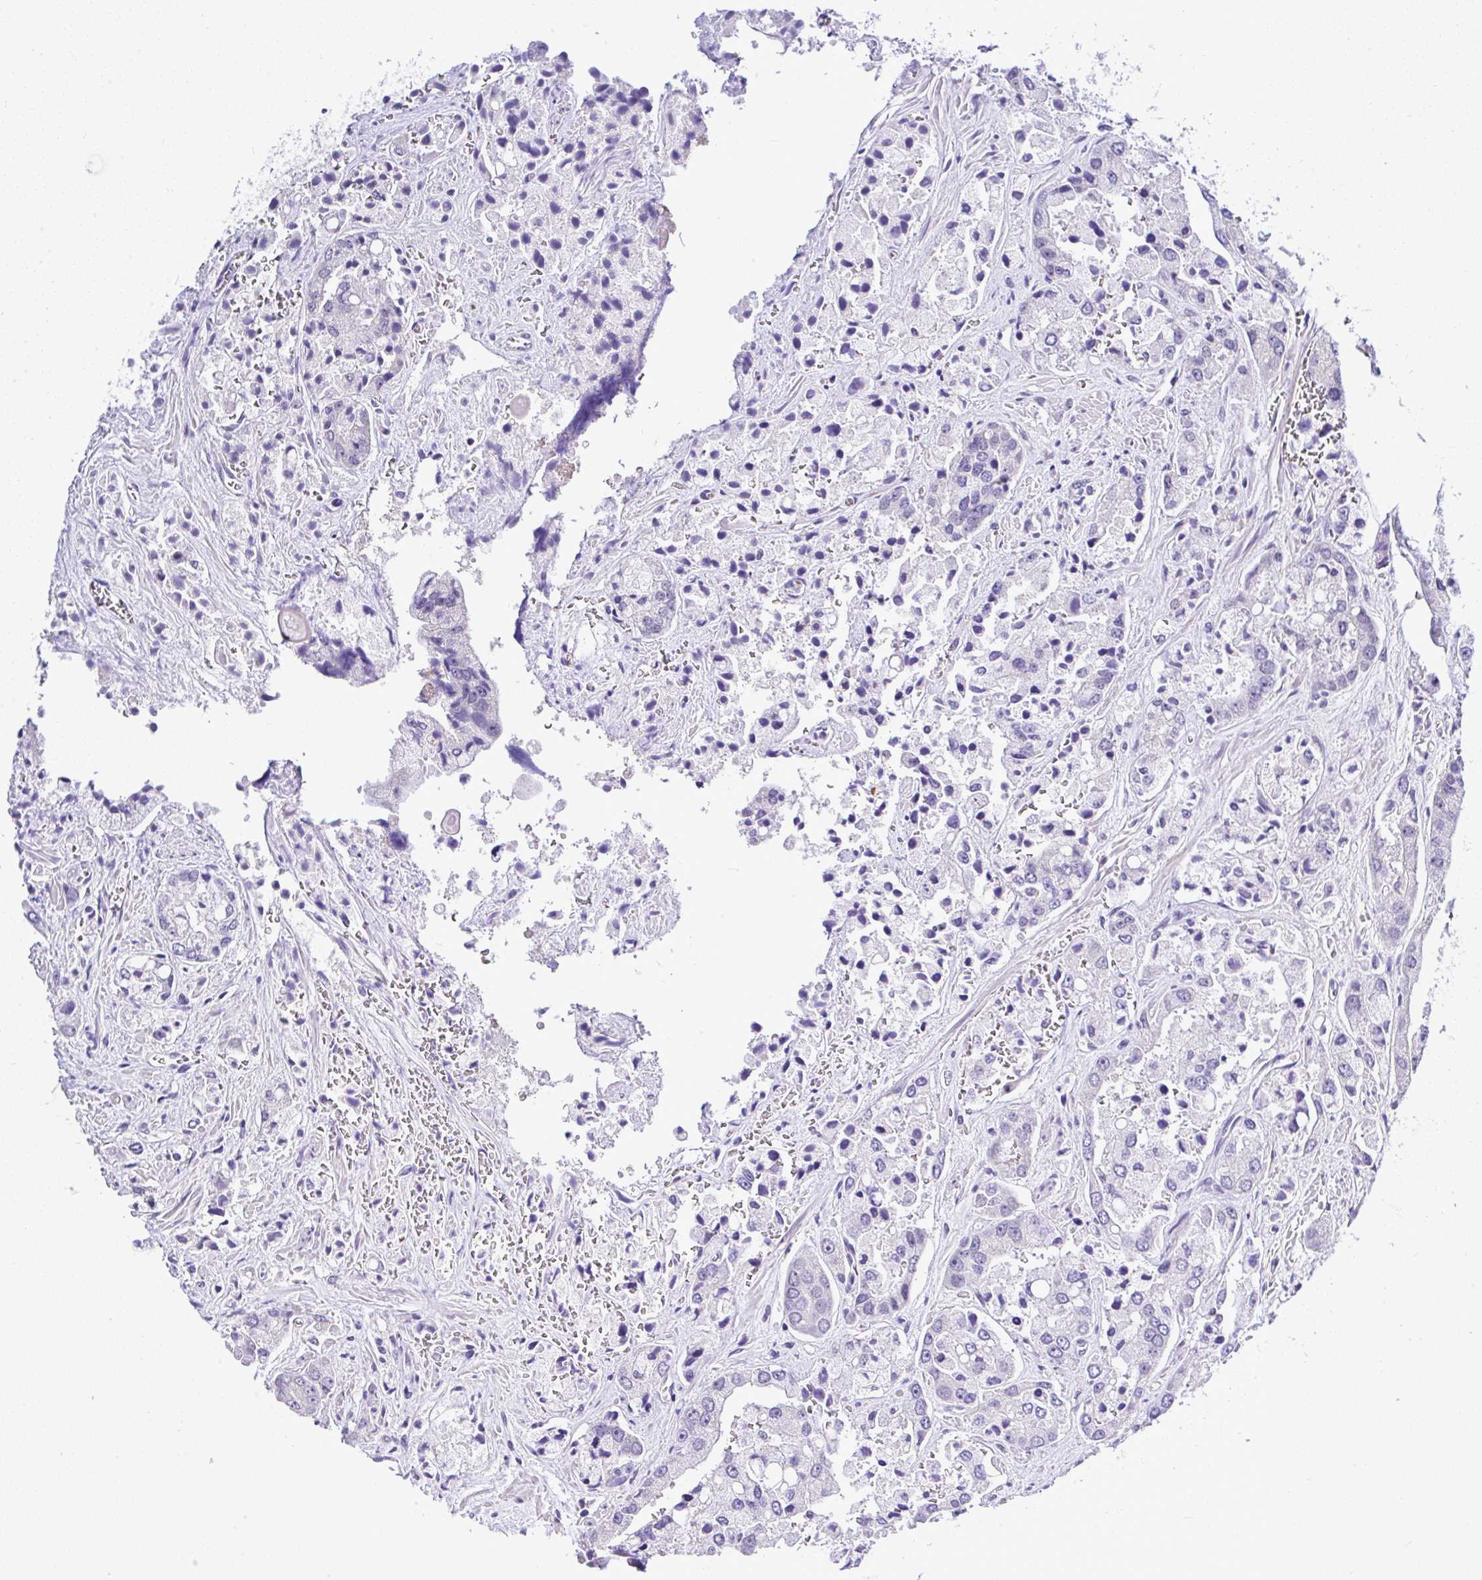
{"staining": {"intensity": "negative", "quantity": "none", "location": "none"}, "tissue": "prostate cancer", "cell_type": "Tumor cells", "image_type": "cancer", "snomed": [{"axis": "morphology", "description": "Normal tissue, NOS"}, {"axis": "morphology", "description": "Adenocarcinoma, High grade"}, {"axis": "topography", "description": "Prostate"}, {"axis": "topography", "description": "Peripheral nerve tissue"}], "caption": "This is a photomicrograph of immunohistochemistry staining of prostate cancer (high-grade adenocarcinoma), which shows no expression in tumor cells.", "gene": "CTU1", "patient": {"sex": "male", "age": 68}}